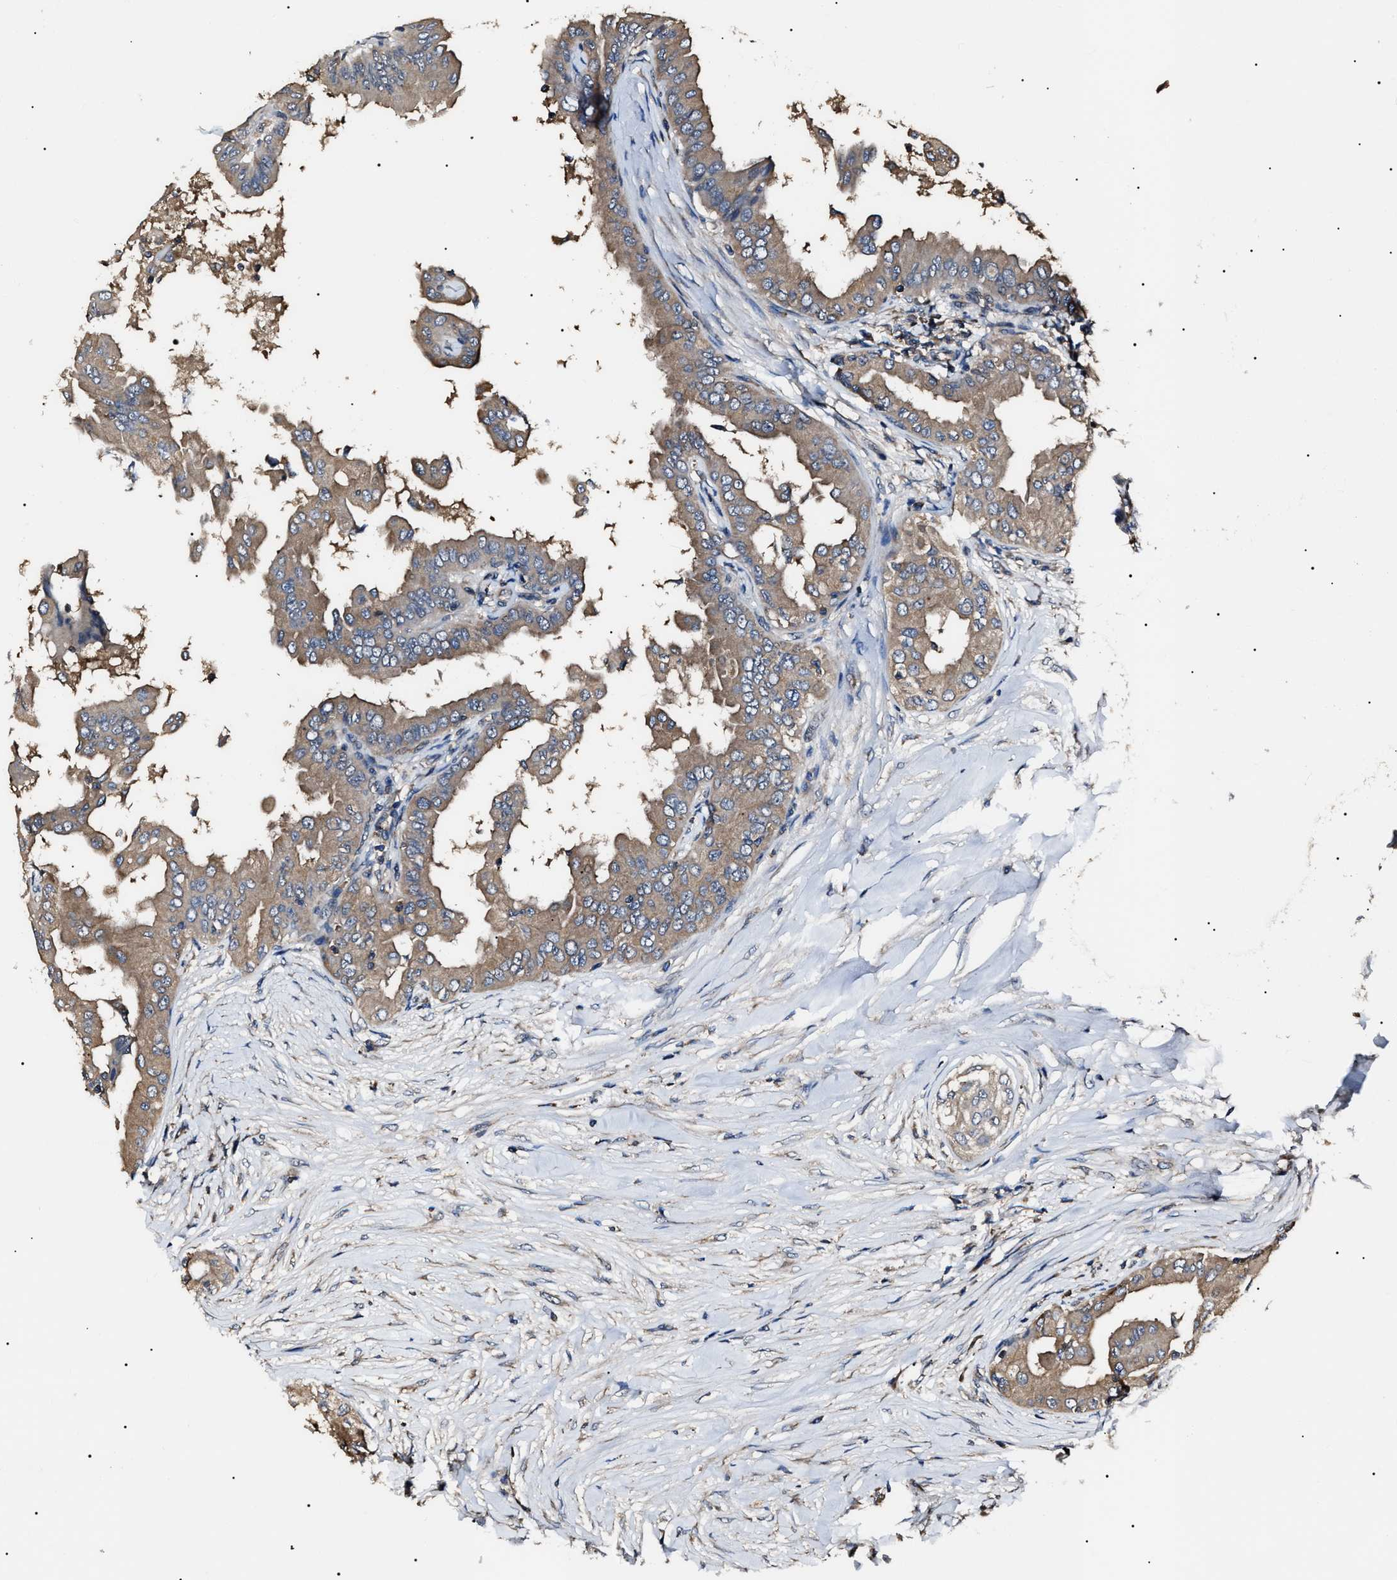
{"staining": {"intensity": "weak", "quantity": "<25%", "location": "cytoplasmic/membranous"}, "tissue": "thyroid cancer", "cell_type": "Tumor cells", "image_type": "cancer", "snomed": [{"axis": "morphology", "description": "Papillary adenocarcinoma, NOS"}, {"axis": "topography", "description": "Thyroid gland"}], "caption": "This micrograph is of thyroid cancer stained with IHC to label a protein in brown with the nuclei are counter-stained blue. There is no expression in tumor cells. The staining is performed using DAB brown chromogen with nuclei counter-stained in using hematoxylin.", "gene": "CCT8", "patient": {"sex": "male", "age": 33}}